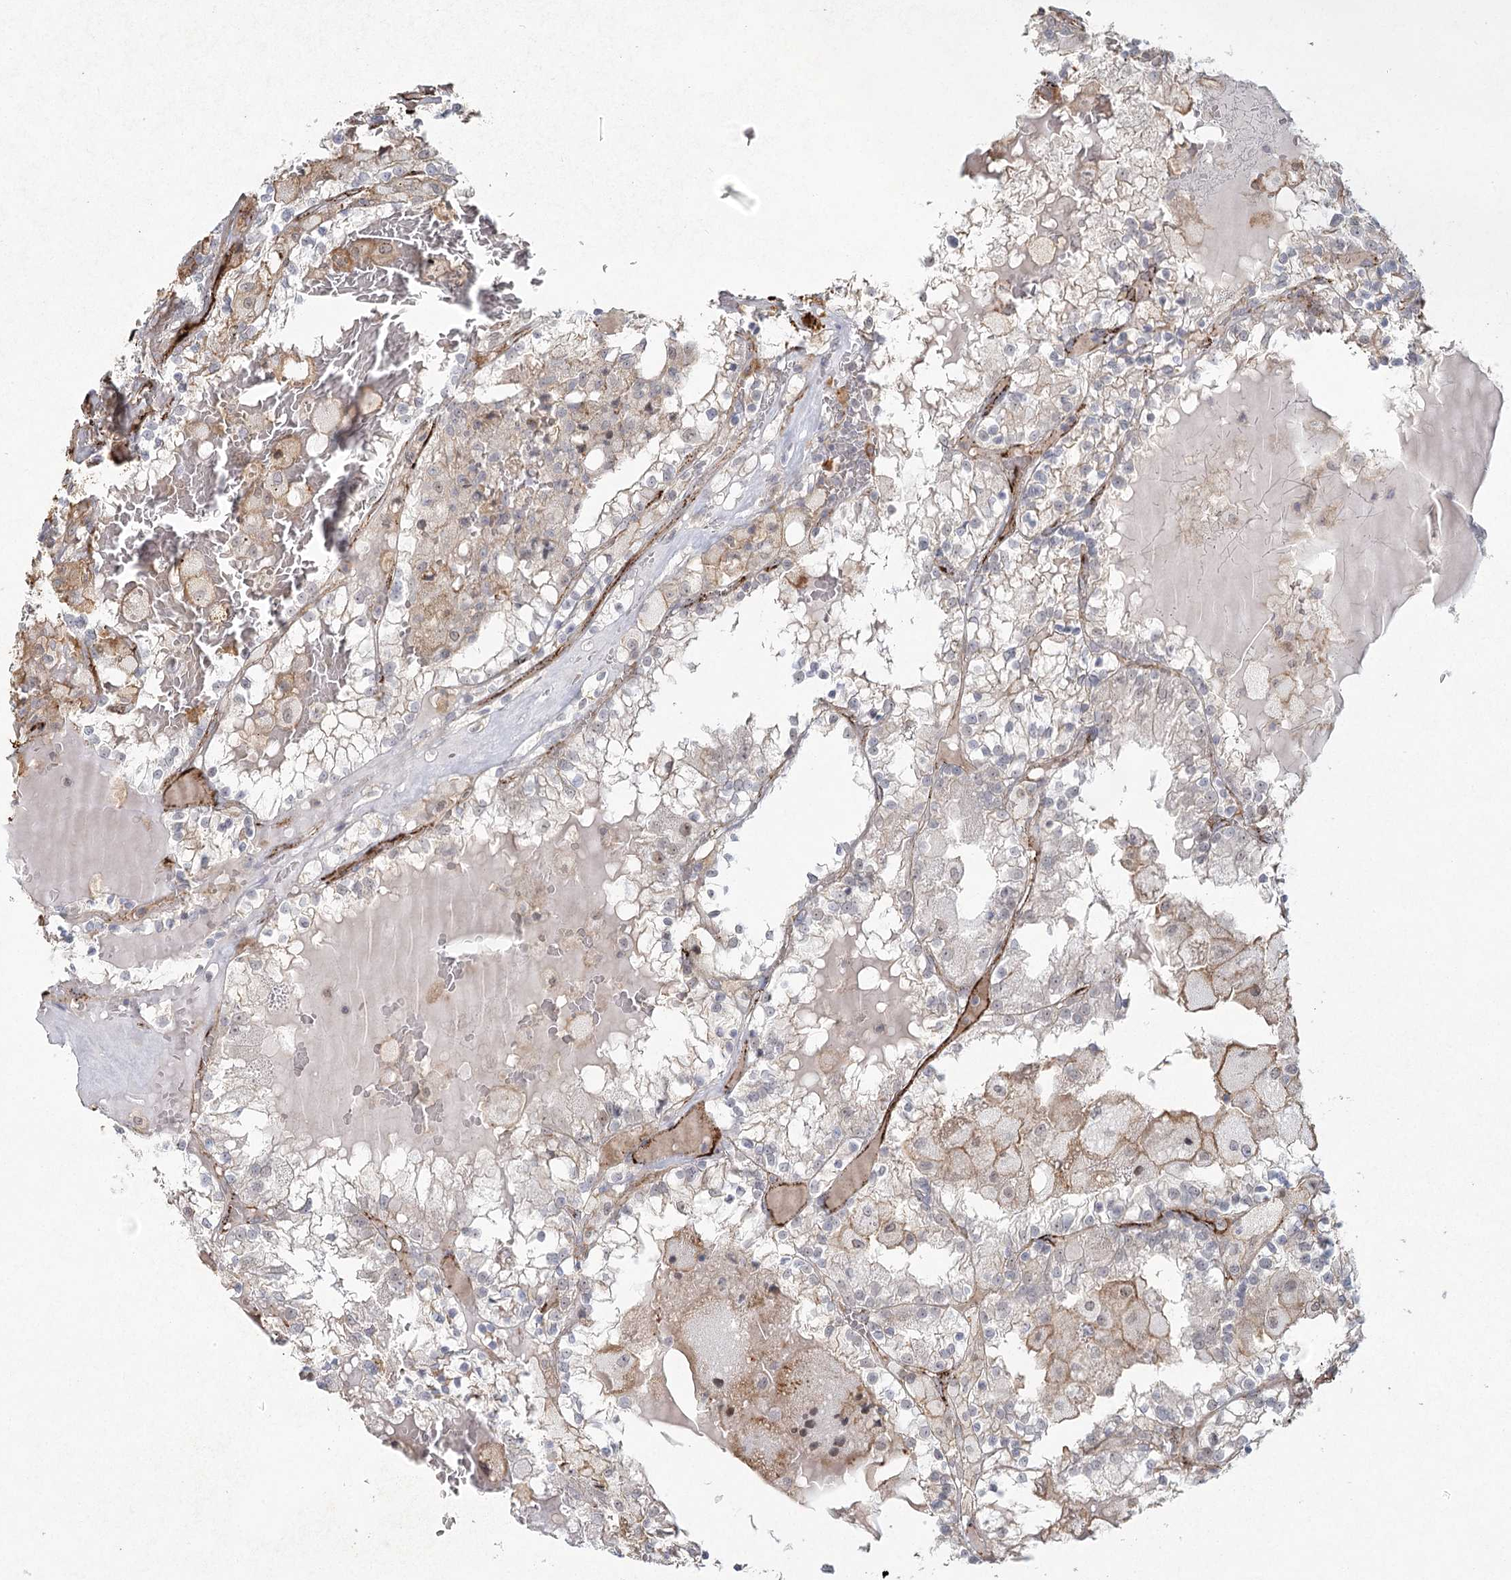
{"staining": {"intensity": "negative", "quantity": "none", "location": "none"}, "tissue": "renal cancer", "cell_type": "Tumor cells", "image_type": "cancer", "snomed": [{"axis": "morphology", "description": "Adenocarcinoma, NOS"}, {"axis": "topography", "description": "Kidney"}], "caption": "This is a image of immunohistochemistry staining of adenocarcinoma (renal), which shows no positivity in tumor cells.", "gene": "KBTBD4", "patient": {"sex": "female", "age": 56}}